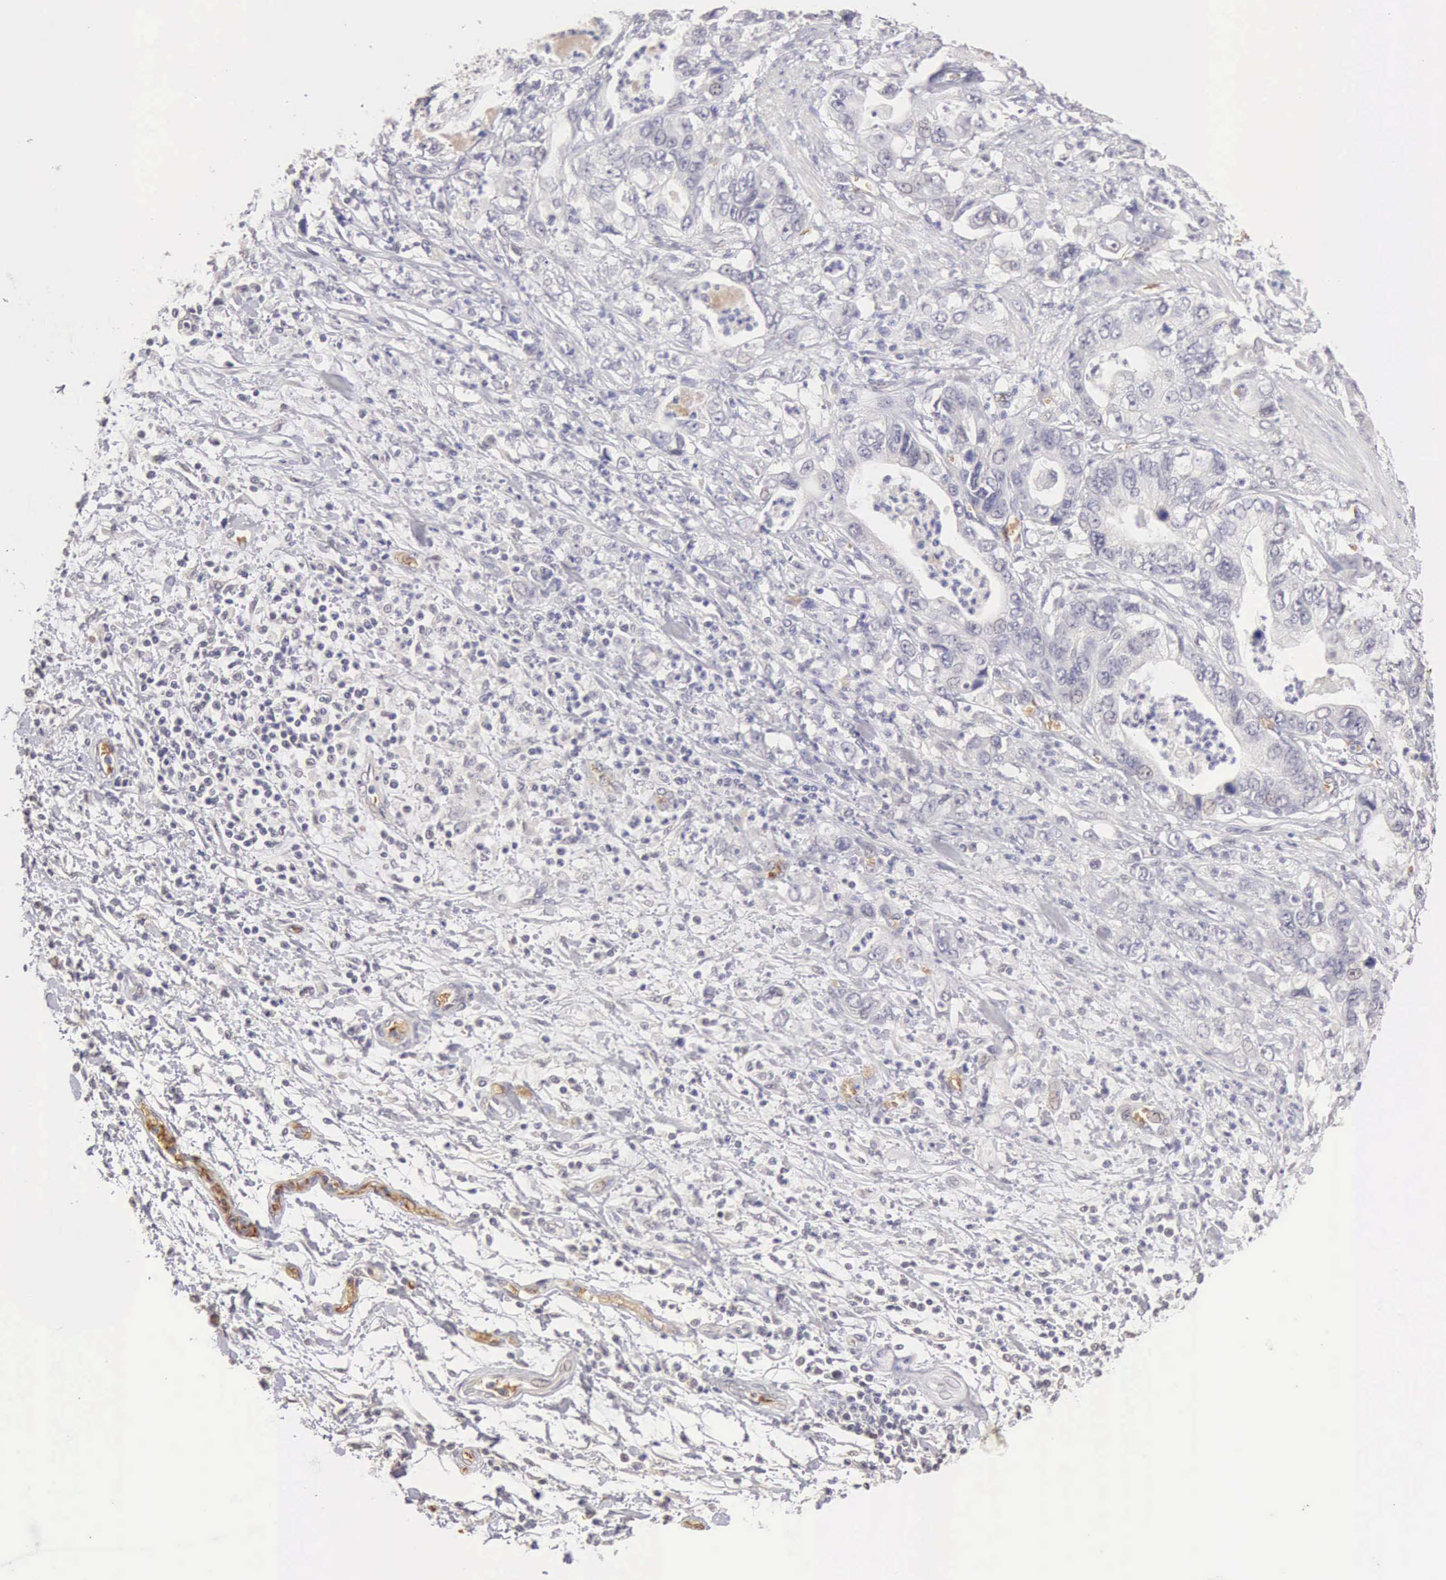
{"staining": {"intensity": "negative", "quantity": "none", "location": "none"}, "tissue": "stomach cancer", "cell_type": "Tumor cells", "image_type": "cancer", "snomed": [{"axis": "morphology", "description": "Adenocarcinoma, NOS"}, {"axis": "topography", "description": "Pancreas"}, {"axis": "topography", "description": "Stomach, upper"}], "caption": "A micrograph of human stomach cancer is negative for staining in tumor cells.", "gene": "CFI", "patient": {"sex": "male", "age": 77}}